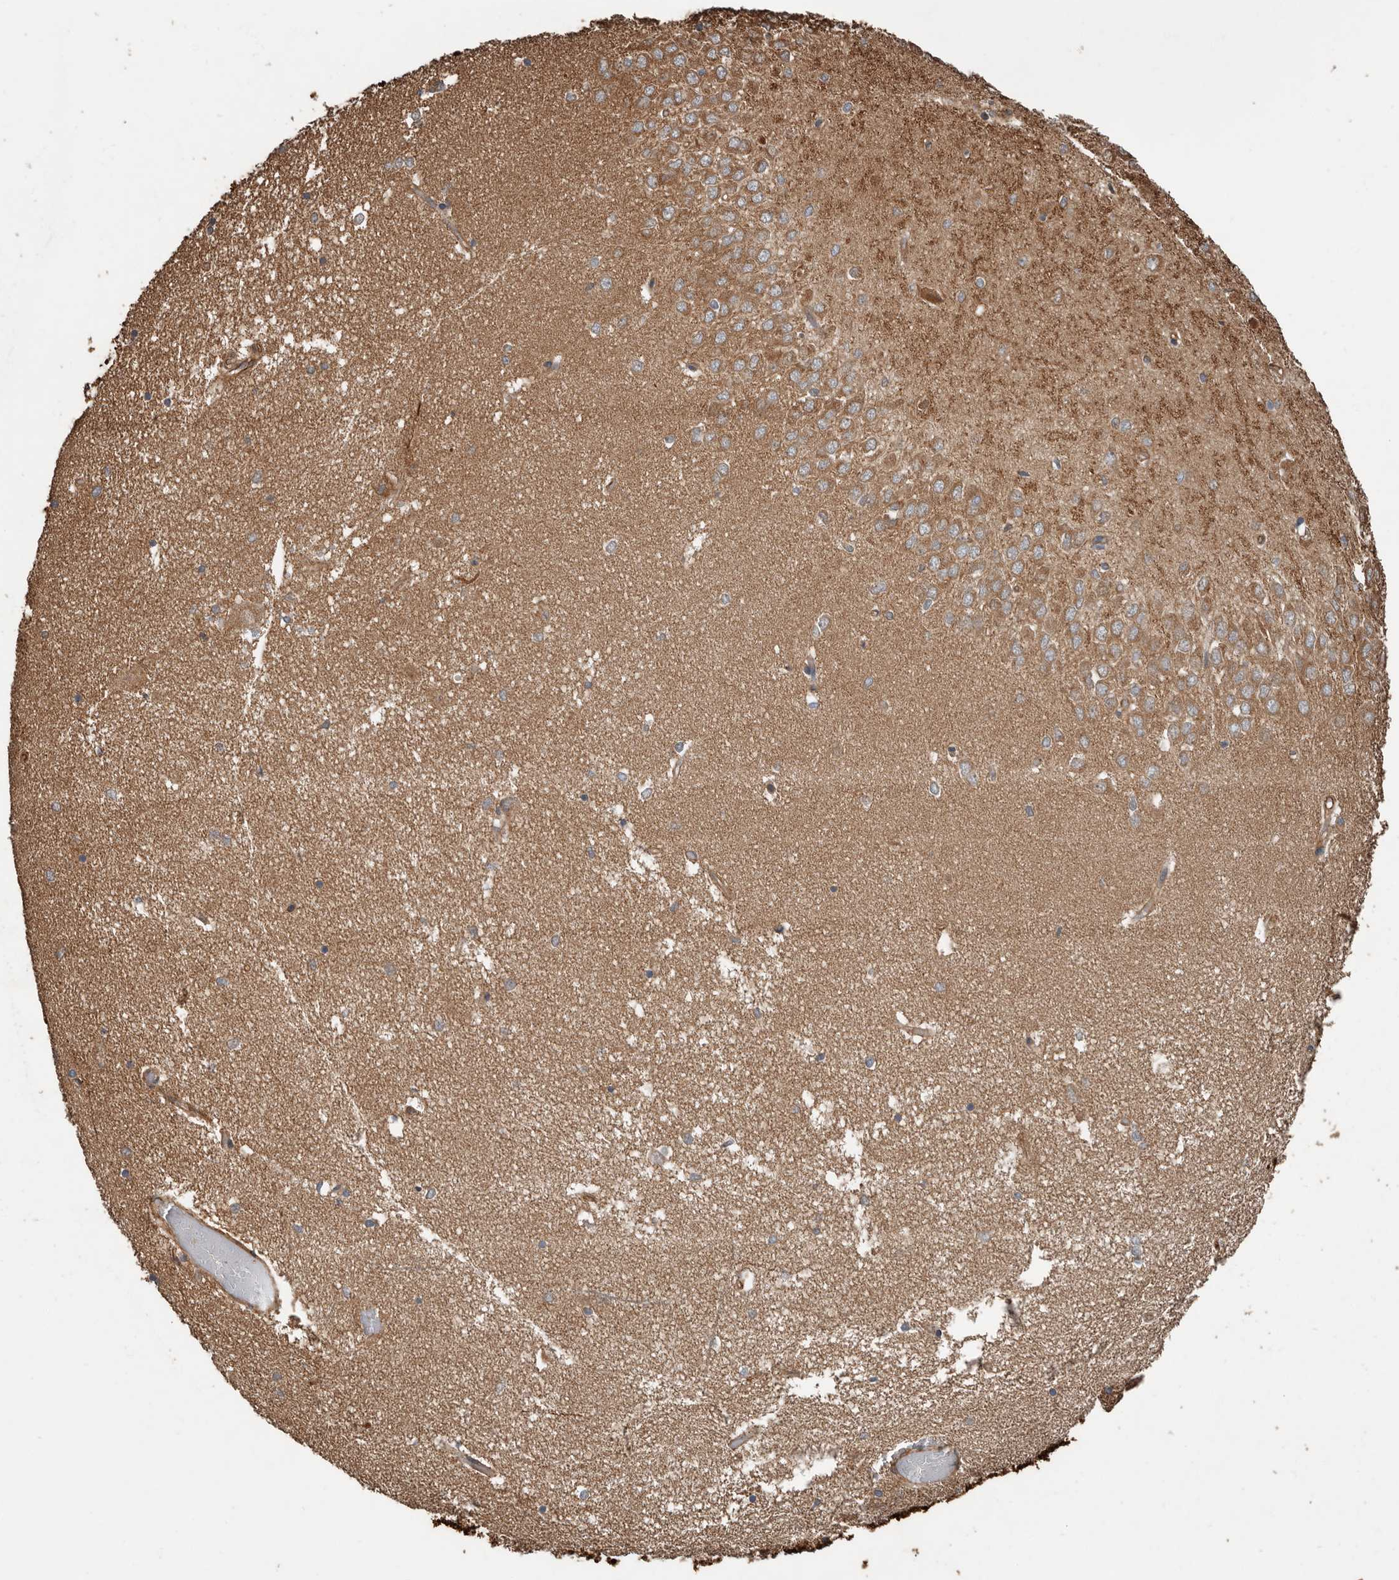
{"staining": {"intensity": "weak", "quantity": "<25%", "location": "cytoplasmic/membranous"}, "tissue": "hippocampus", "cell_type": "Glial cells", "image_type": "normal", "snomed": [{"axis": "morphology", "description": "Normal tissue, NOS"}, {"axis": "topography", "description": "Hippocampus"}], "caption": "This is an immunohistochemistry micrograph of unremarkable hippocampus. There is no staining in glial cells.", "gene": "YOD1", "patient": {"sex": "male", "age": 45}}